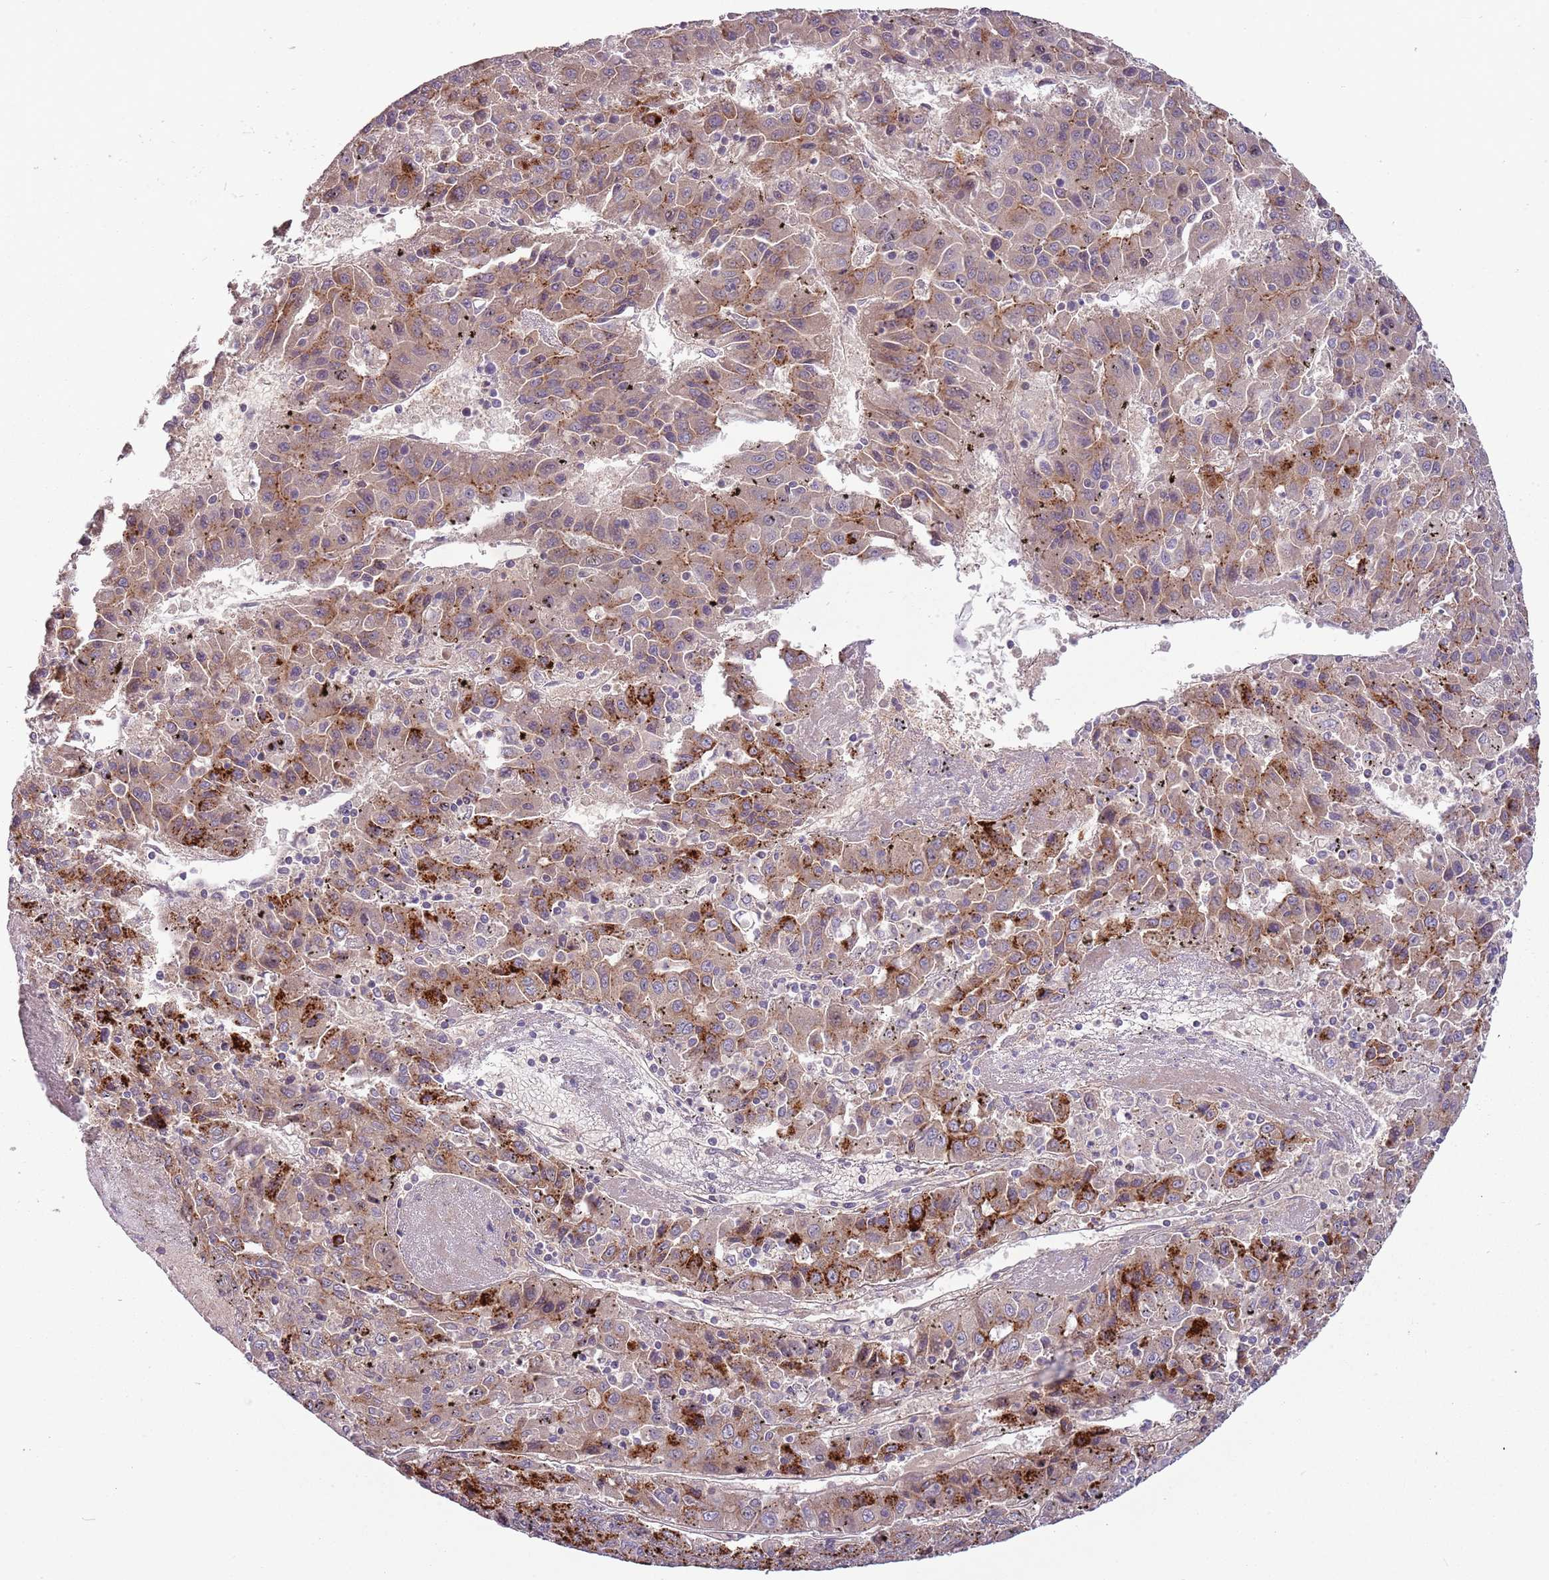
{"staining": {"intensity": "moderate", "quantity": ">75%", "location": "cytoplasmic/membranous"}, "tissue": "liver cancer", "cell_type": "Tumor cells", "image_type": "cancer", "snomed": [{"axis": "morphology", "description": "Carcinoma, Hepatocellular, NOS"}, {"axis": "topography", "description": "Liver"}], "caption": "Liver cancer stained with a brown dye reveals moderate cytoplasmic/membranous positive expression in approximately >75% of tumor cells.", "gene": "RNF128", "patient": {"sex": "female", "age": 53}}